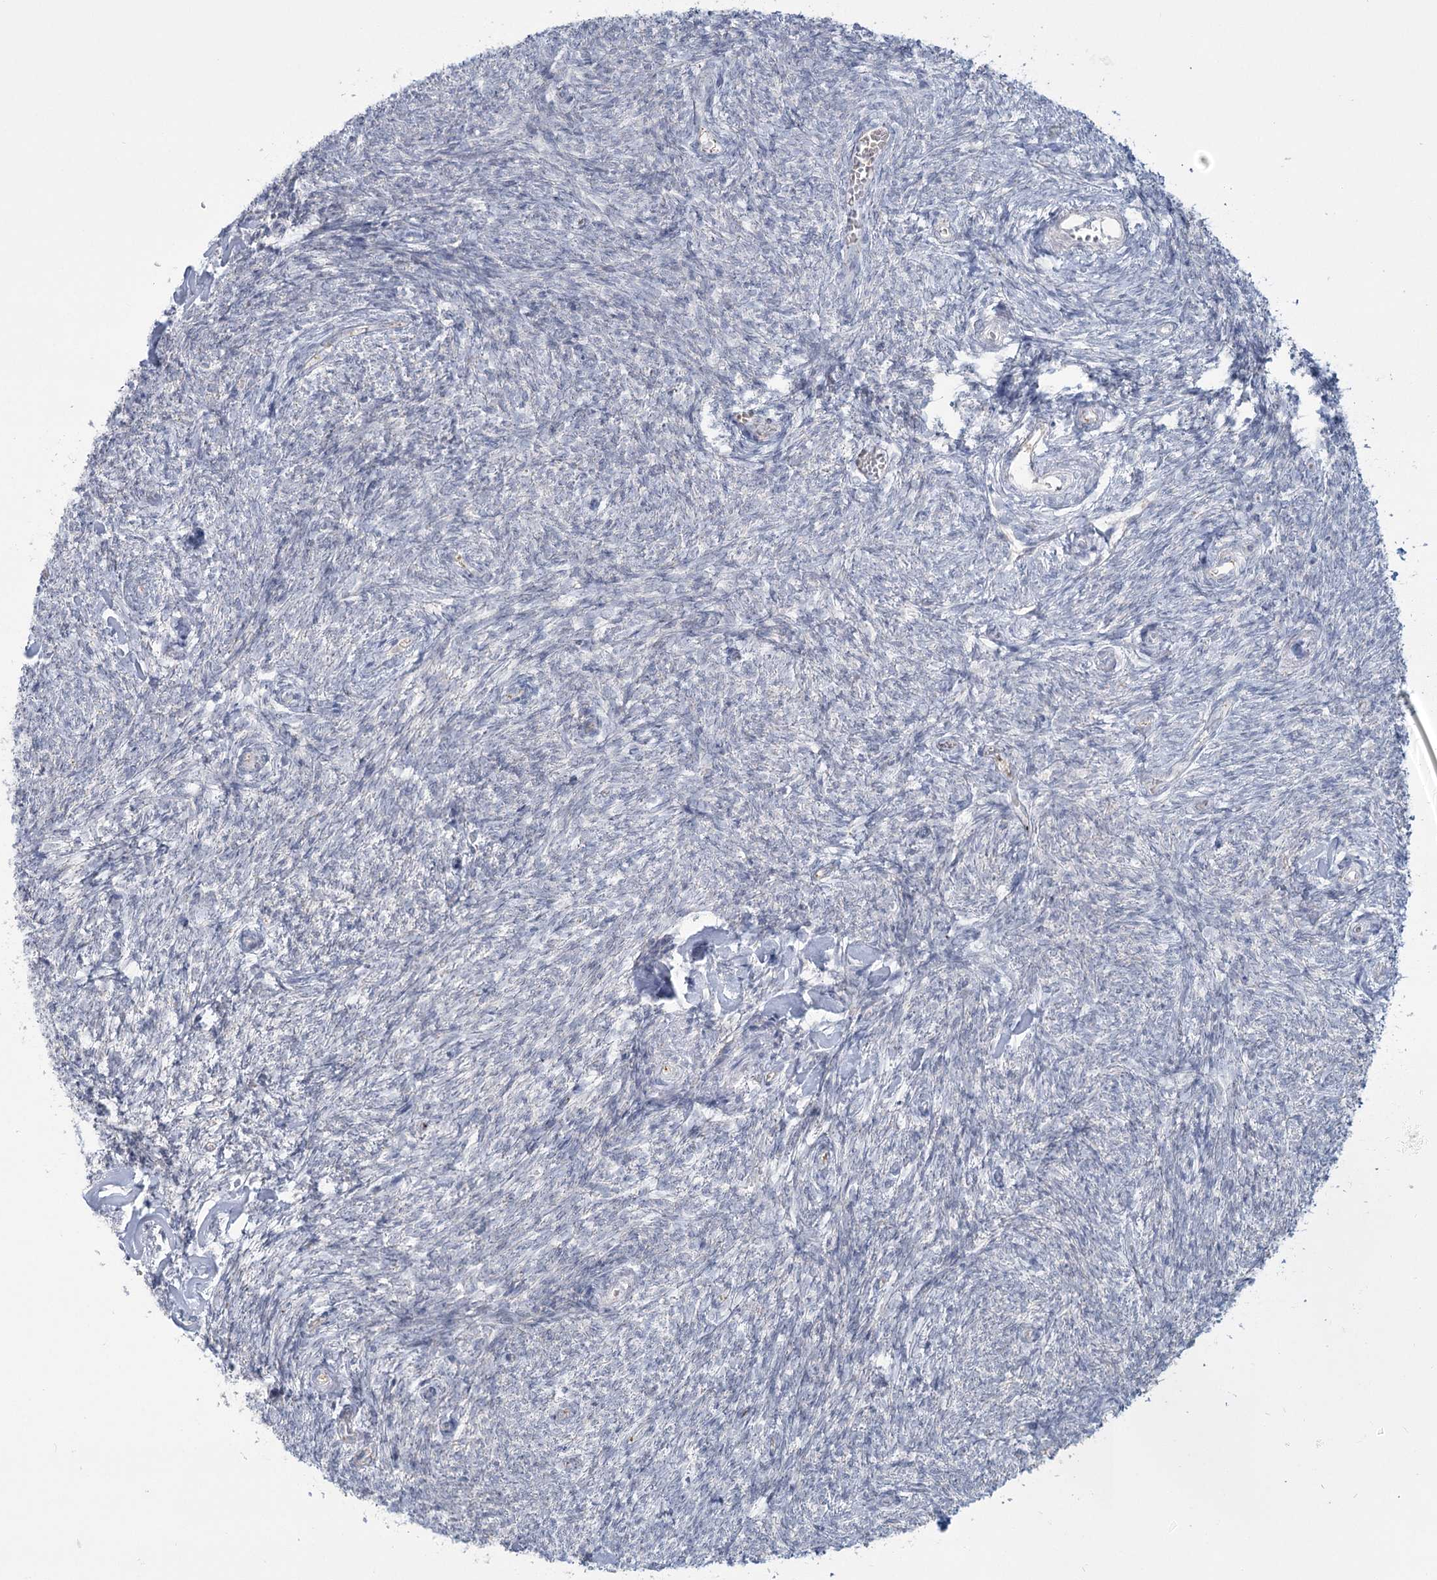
{"staining": {"intensity": "negative", "quantity": "none", "location": "none"}, "tissue": "ovary", "cell_type": "Ovarian stroma cells", "image_type": "normal", "snomed": [{"axis": "morphology", "description": "Normal tissue, NOS"}, {"axis": "topography", "description": "Ovary"}], "caption": "There is no significant staining in ovarian stroma cells of ovary. Nuclei are stained in blue.", "gene": "MTG1", "patient": {"sex": "female", "age": 44}}